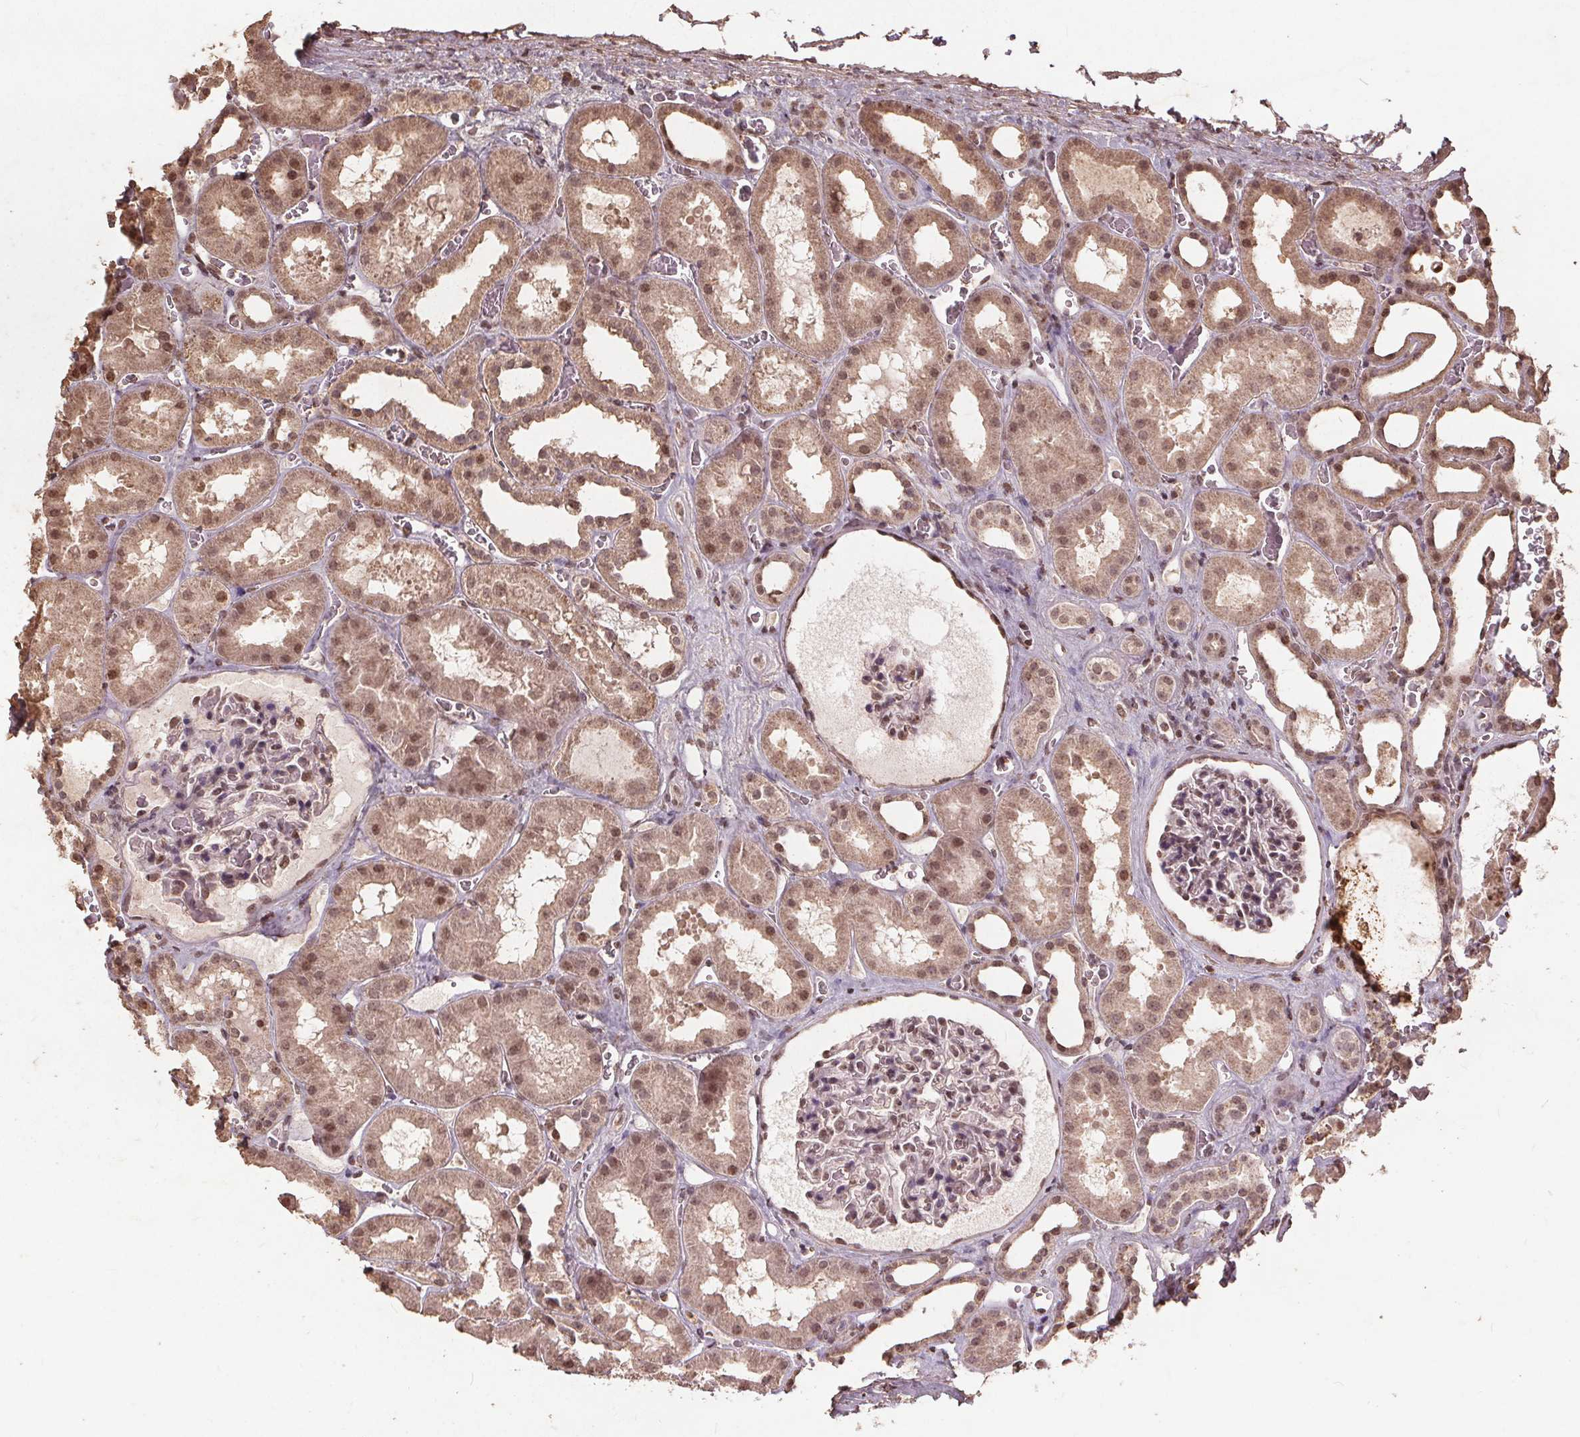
{"staining": {"intensity": "moderate", "quantity": "<25%", "location": "nuclear"}, "tissue": "kidney", "cell_type": "Cells in glomeruli", "image_type": "normal", "snomed": [{"axis": "morphology", "description": "Normal tissue, NOS"}, {"axis": "topography", "description": "Kidney"}], "caption": "Kidney stained with a protein marker exhibits moderate staining in cells in glomeruli.", "gene": "DSG3", "patient": {"sex": "female", "age": 41}}